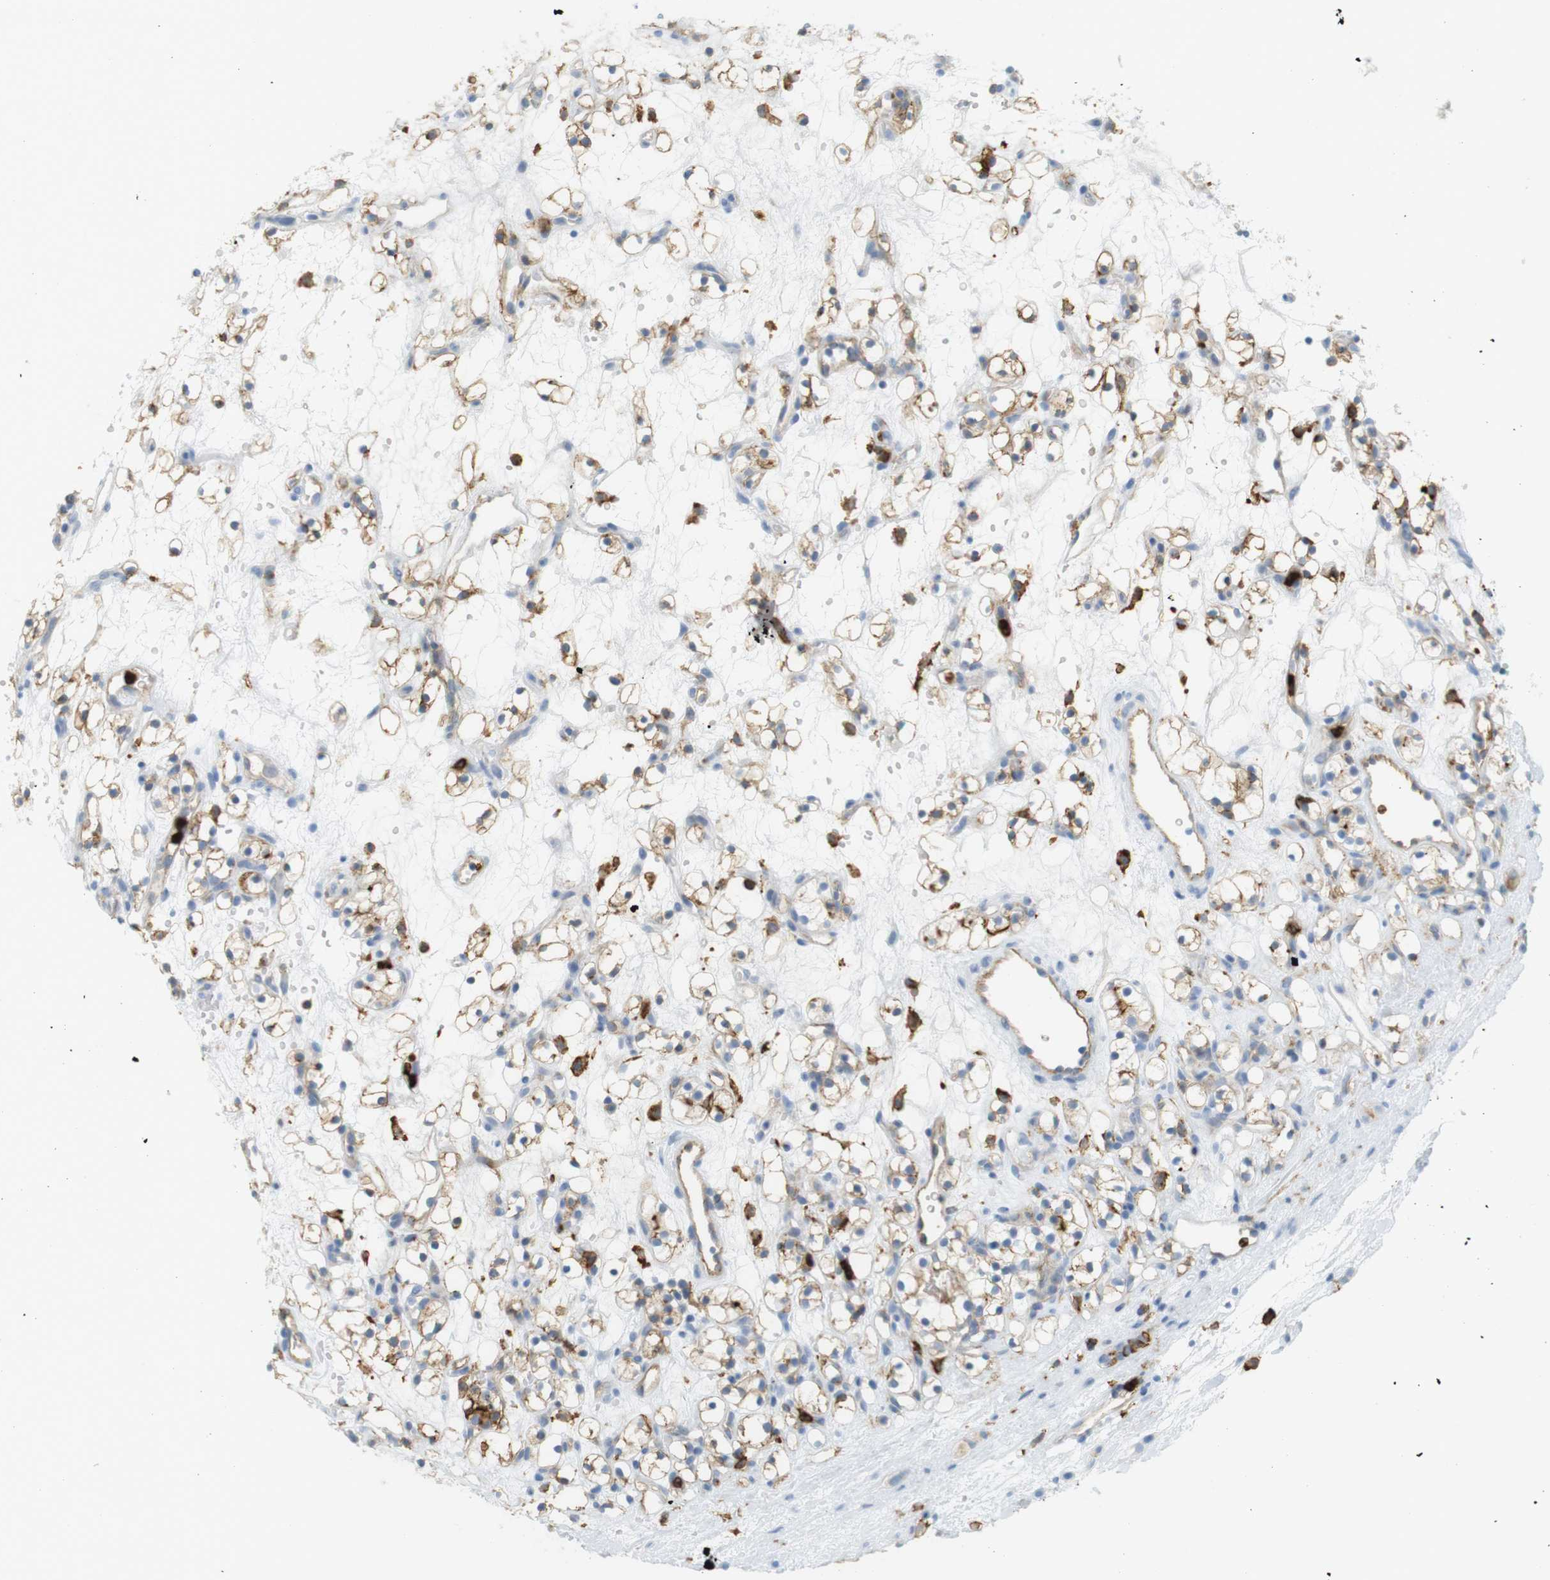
{"staining": {"intensity": "moderate", "quantity": ">75%", "location": "cytoplasmic/membranous"}, "tissue": "renal cancer", "cell_type": "Tumor cells", "image_type": "cancer", "snomed": [{"axis": "morphology", "description": "Adenocarcinoma, NOS"}, {"axis": "topography", "description": "Kidney"}], "caption": "Human renal cancer stained for a protein (brown) shows moderate cytoplasmic/membranous positive staining in about >75% of tumor cells.", "gene": "SIRPA", "patient": {"sex": "female", "age": 60}}